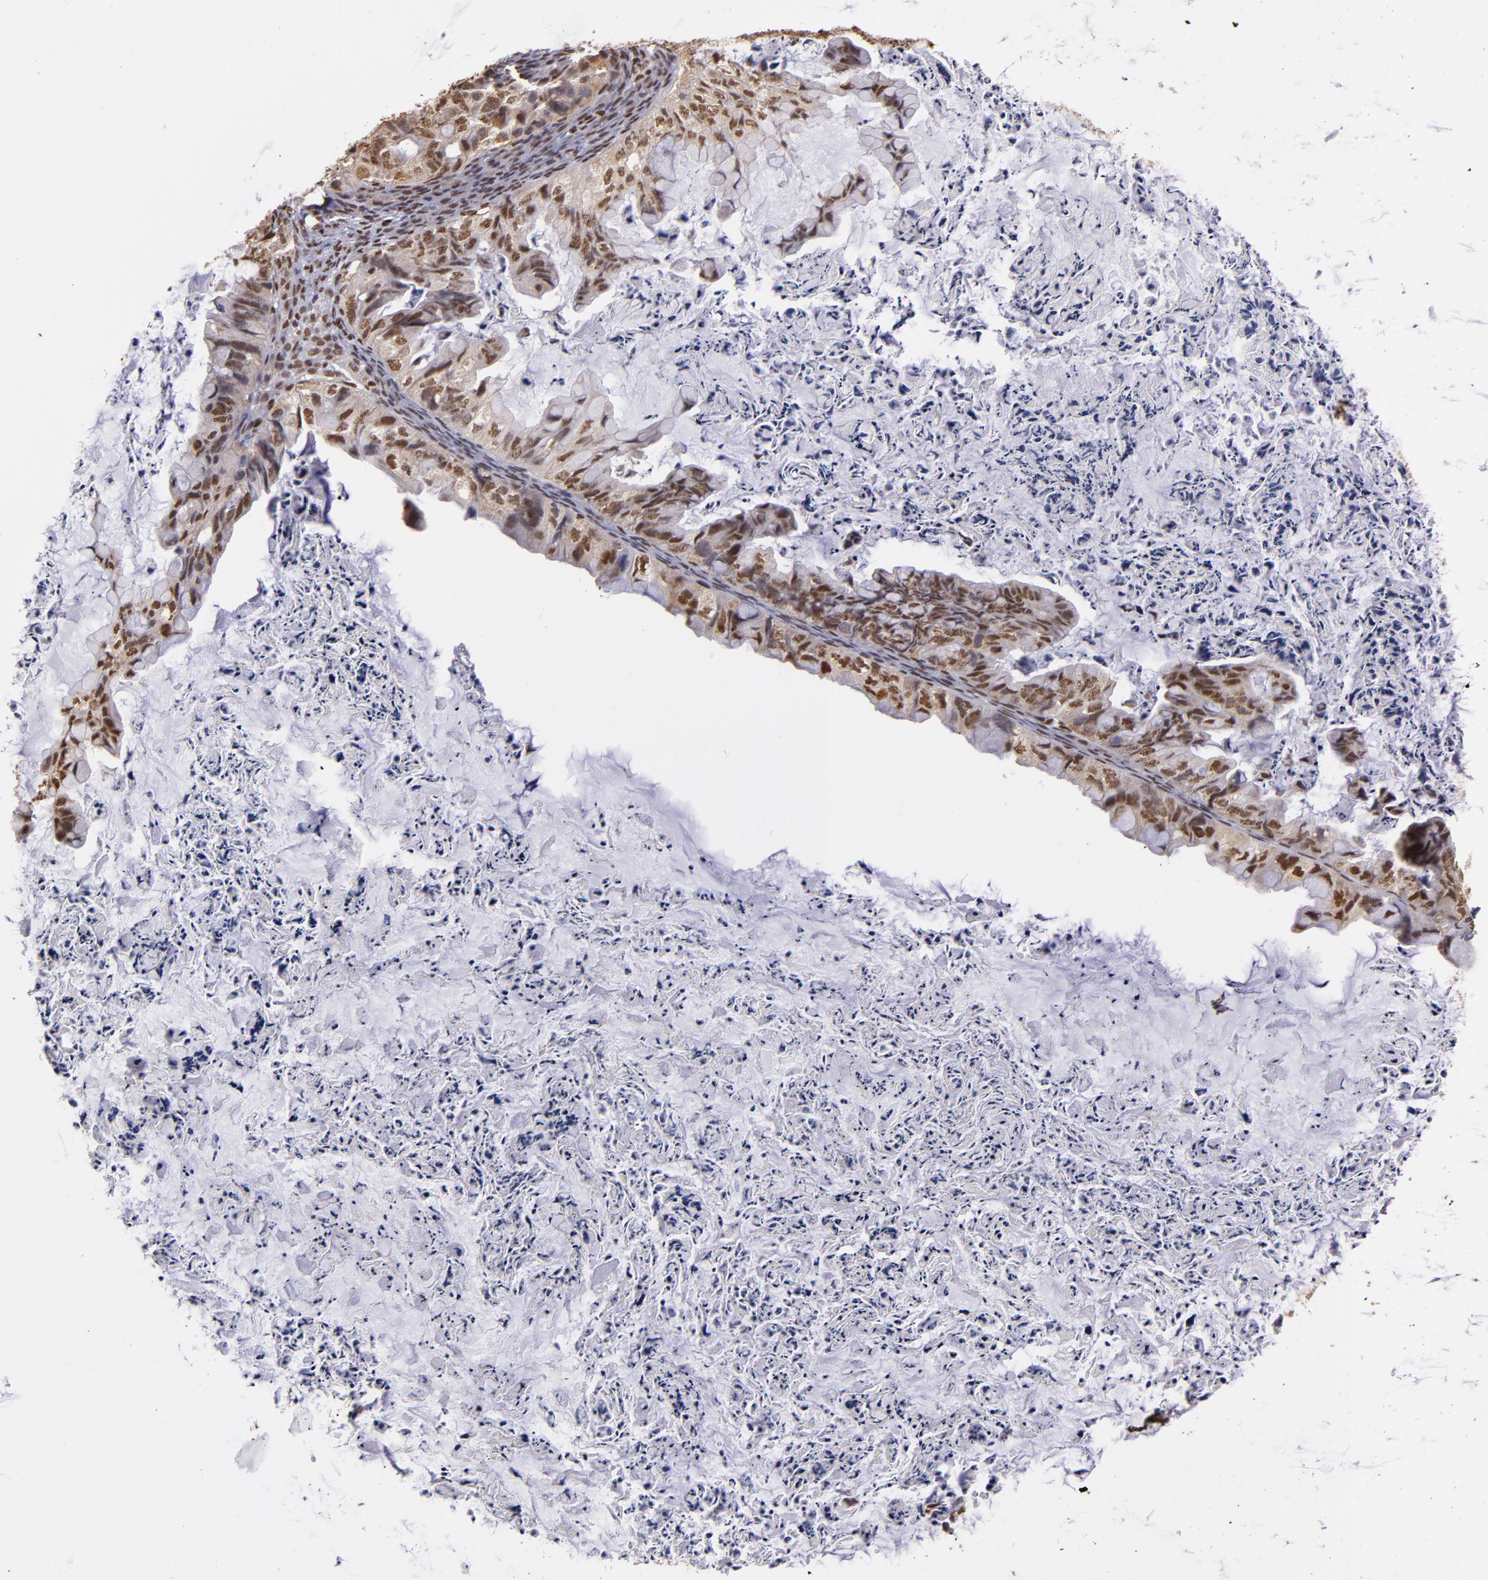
{"staining": {"intensity": "moderate", "quantity": ">75%", "location": "nuclear"}, "tissue": "ovarian cancer", "cell_type": "Tumor cells", "image_type": "cancer", "snomed": [{"axis": "morphology", "description": "Cystadenocarcinoma, mucinous, NOS"}, {"axis": "topography", "description": "Ovary"}], "caption": "Immunohistochemical staining of human ovarian cancer shows medium levels of moderate nuclear expression in about >75% of tumor cells.", "gene": "SP1", "patient": {"sex": "female", "age": 36}}